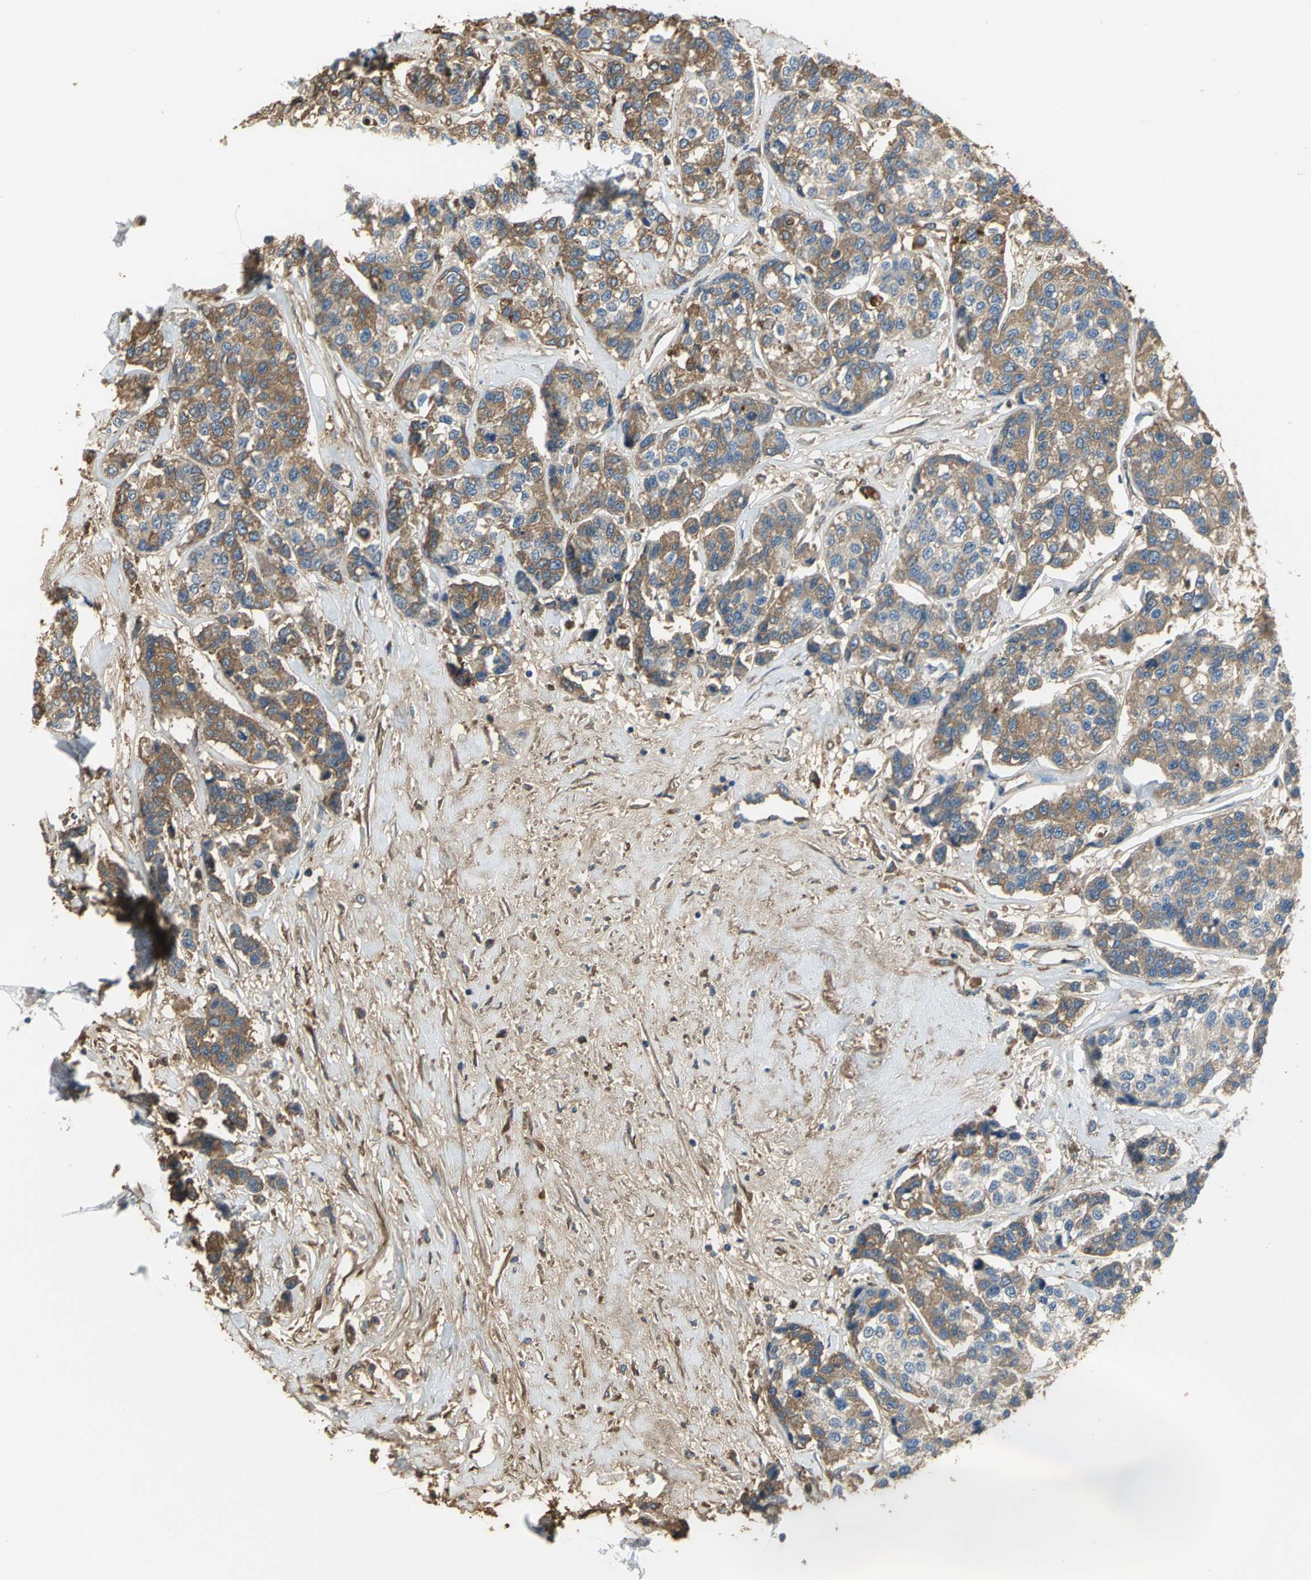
{"staining": {"intensity": "strong", "quantity": ">75%", "location": "cytoplasmic/membranous"}, "tissue": "breast cancer", "cell_type": "Tumor cells", "image_type": "cancer", "snomed": [{"axis": "morphology", "description": "Duct carcinoma"}, {"axis": "topography", "description": "Breast"}], "caption": "Protein staining by IHC demonstrates strong cytoplasmic/membranous positivity in about >75% of tumor cells in intraductal carcinoma (breast).", "gene": "TREM1", "patient": {"sex": "female", "age": 51}}